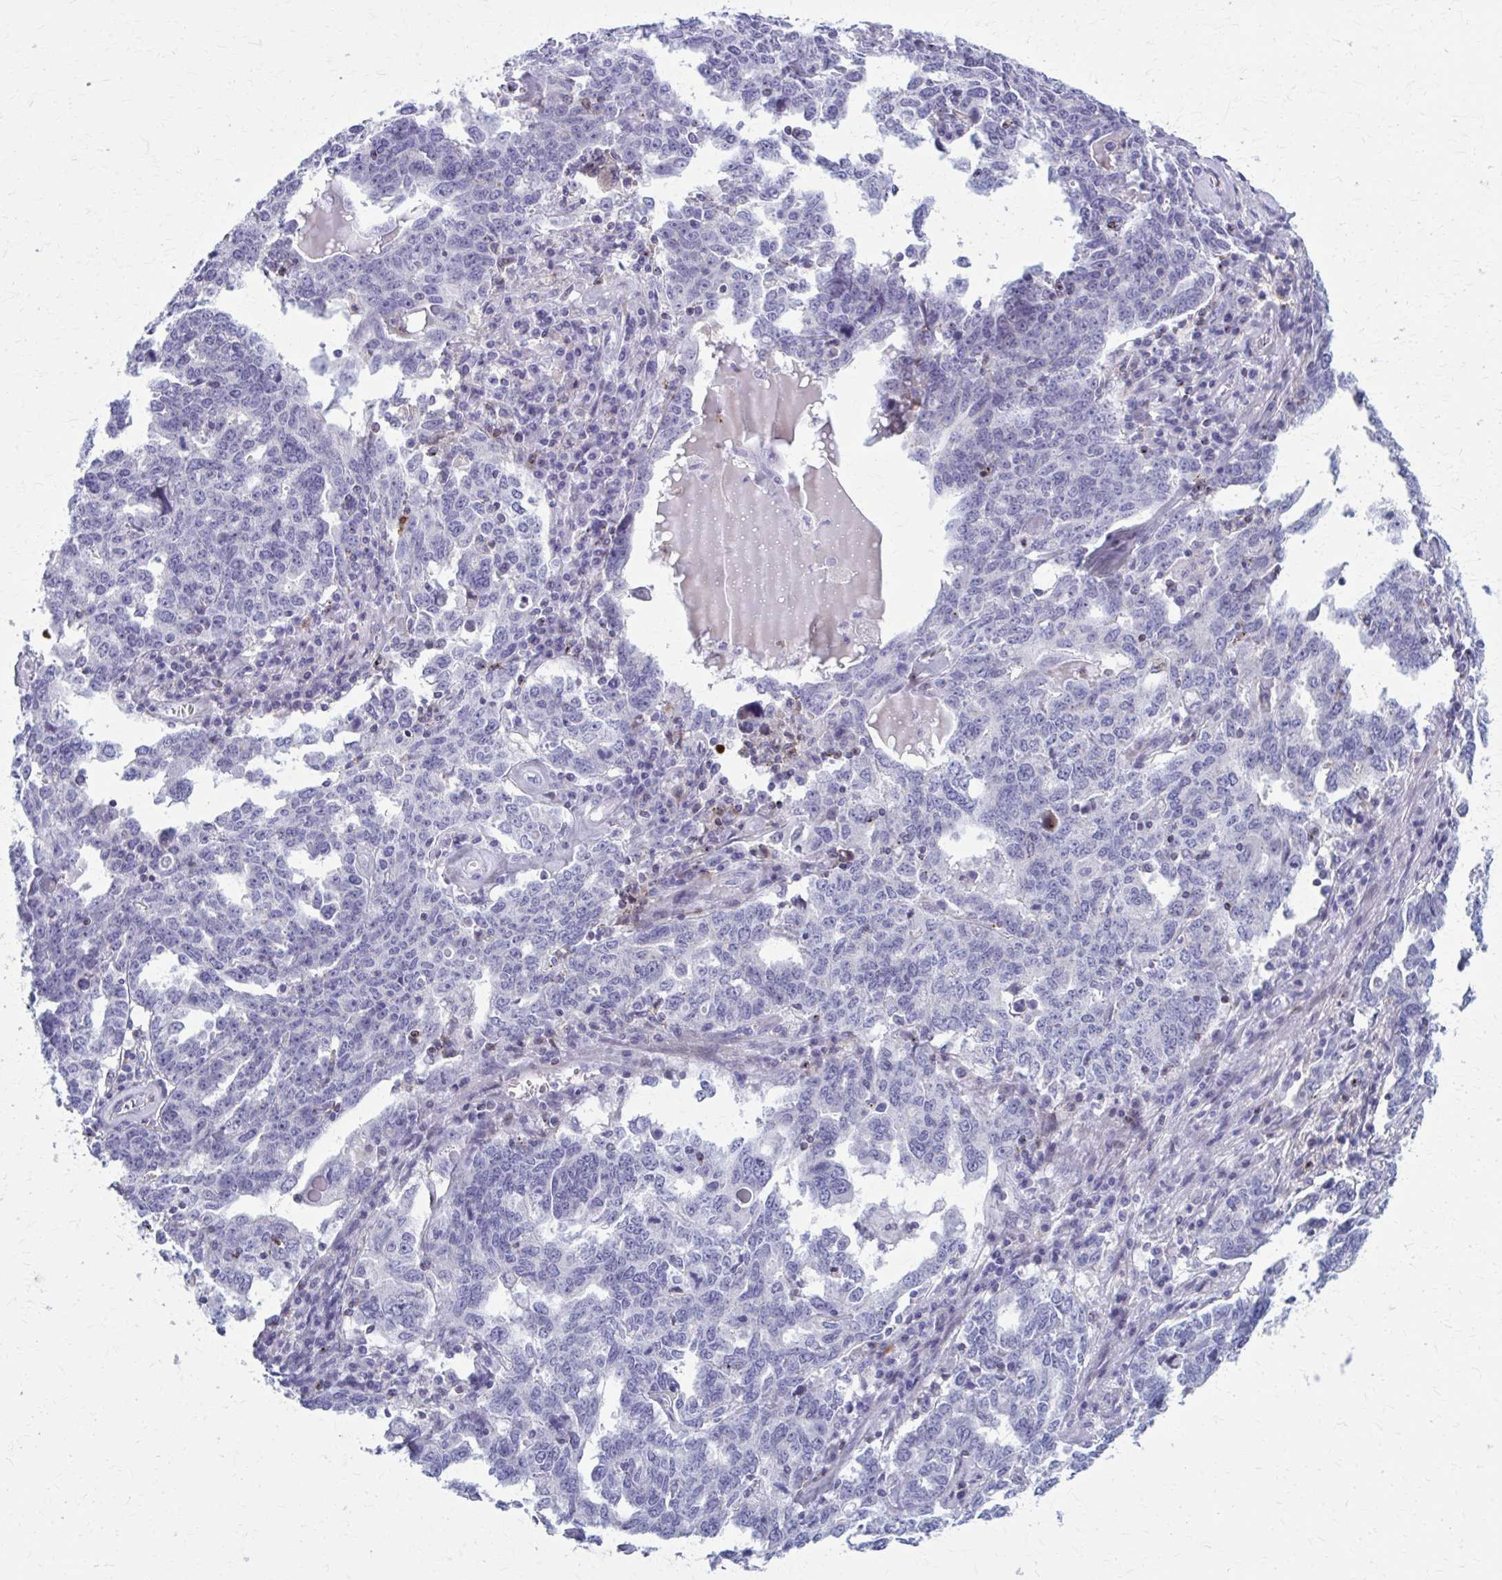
{"staining": {"intensity": "negative", "quantity": "none", "location": "none"}, "tissue": "ovarian cancer", "cell_type": "Tumor cells", "image_type": "cancer", "snomed": [{"axis": "morphology", "description": "Carcinoma, endometroid"}, {"axis": "topography", "description": "Ovary"}], "caption": "Tumor cells show no significant protein expression in endometroid carcinoma (ovarian).", "gene": "PEDS1", "patient": {"sex": "female", "age": 62}}